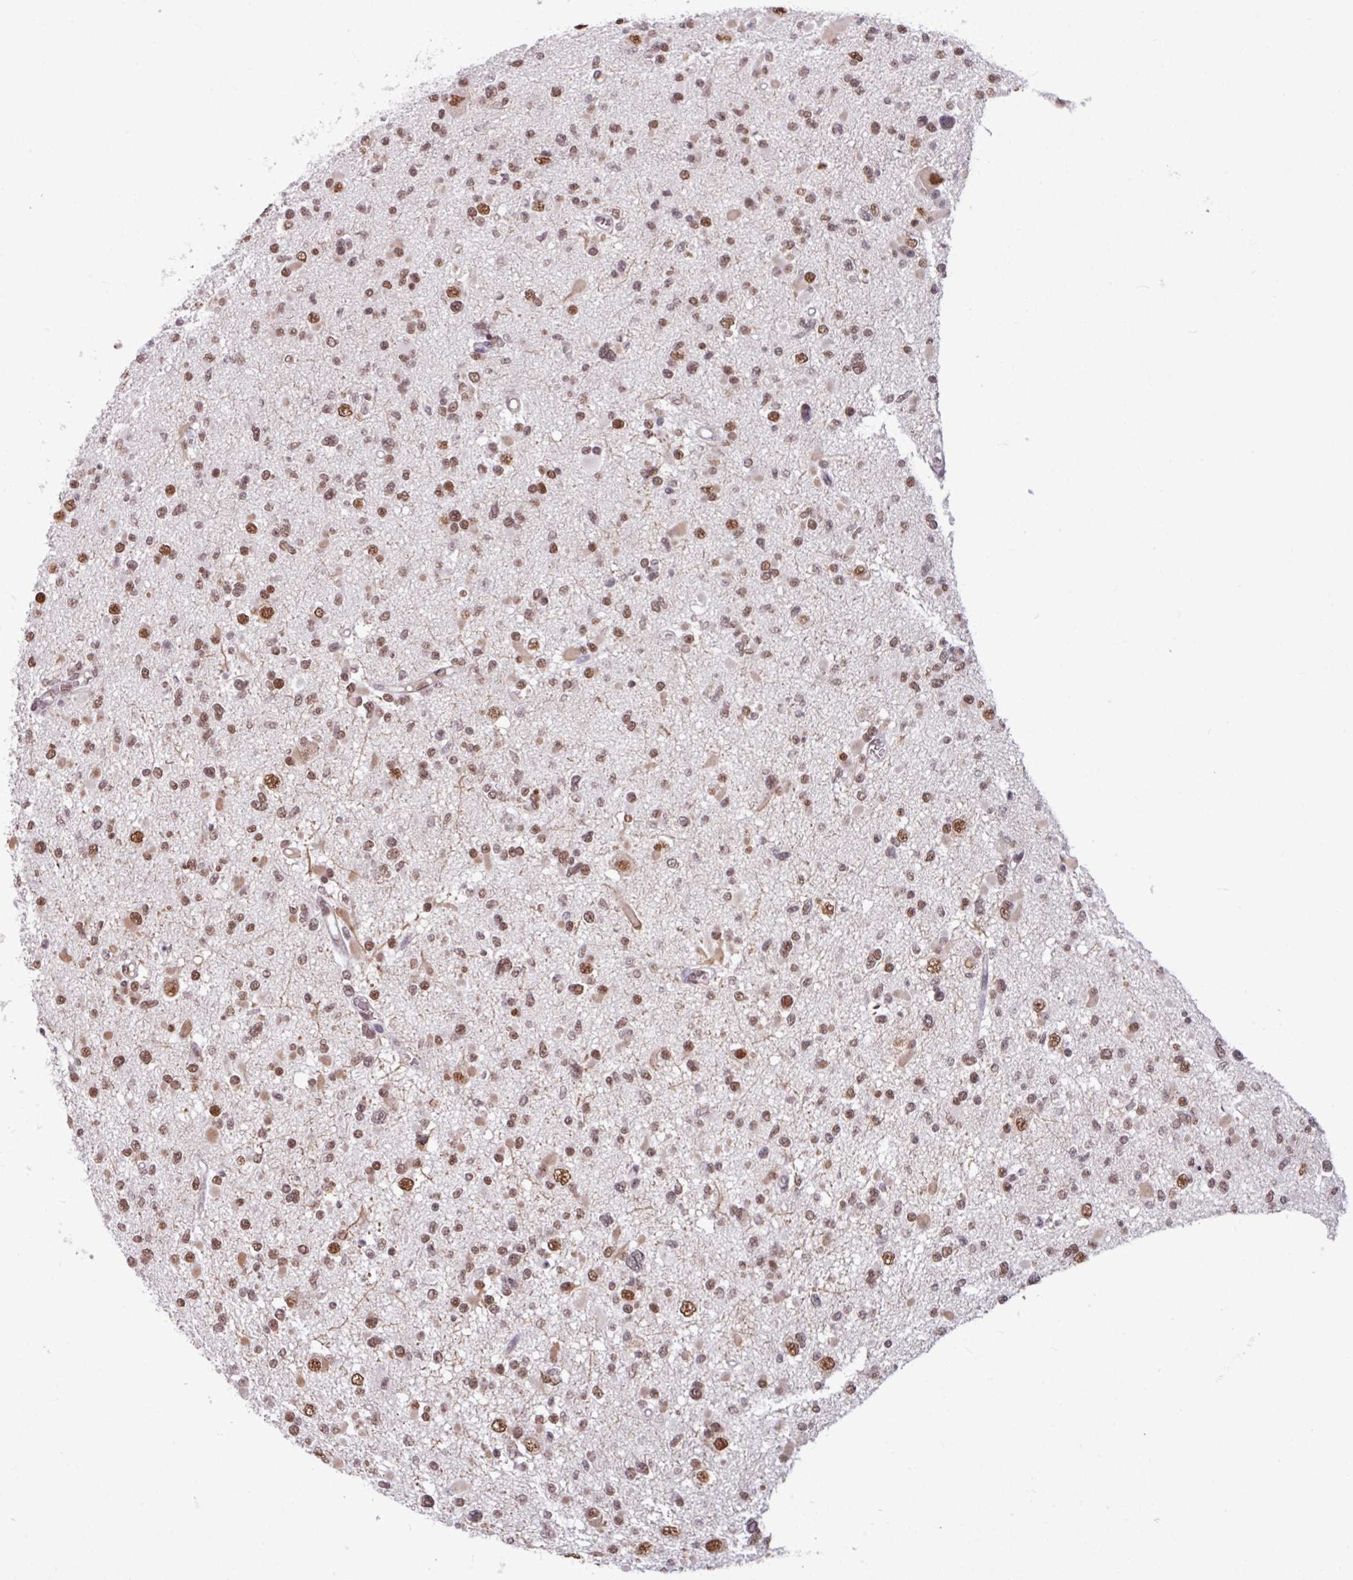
{"staining": {"intensity": "moderate", "quantity": ">75%", "location": "nuclear"}, "tissue": "glioma", "cell_type": "Tumor cells", "image_type": "cancer", "snomed": [{"axis": "morphology", "description": "Glioma, malignant, Low grade"}, {"axis": "topography", "description": "Brain"}], "caption": "This is a histology image of IHC staining of glioma, which shows moderate staining in the nuclear of tumor cells.", "gene": "TDG", "patient": {"sex": "female", "age": 22}}